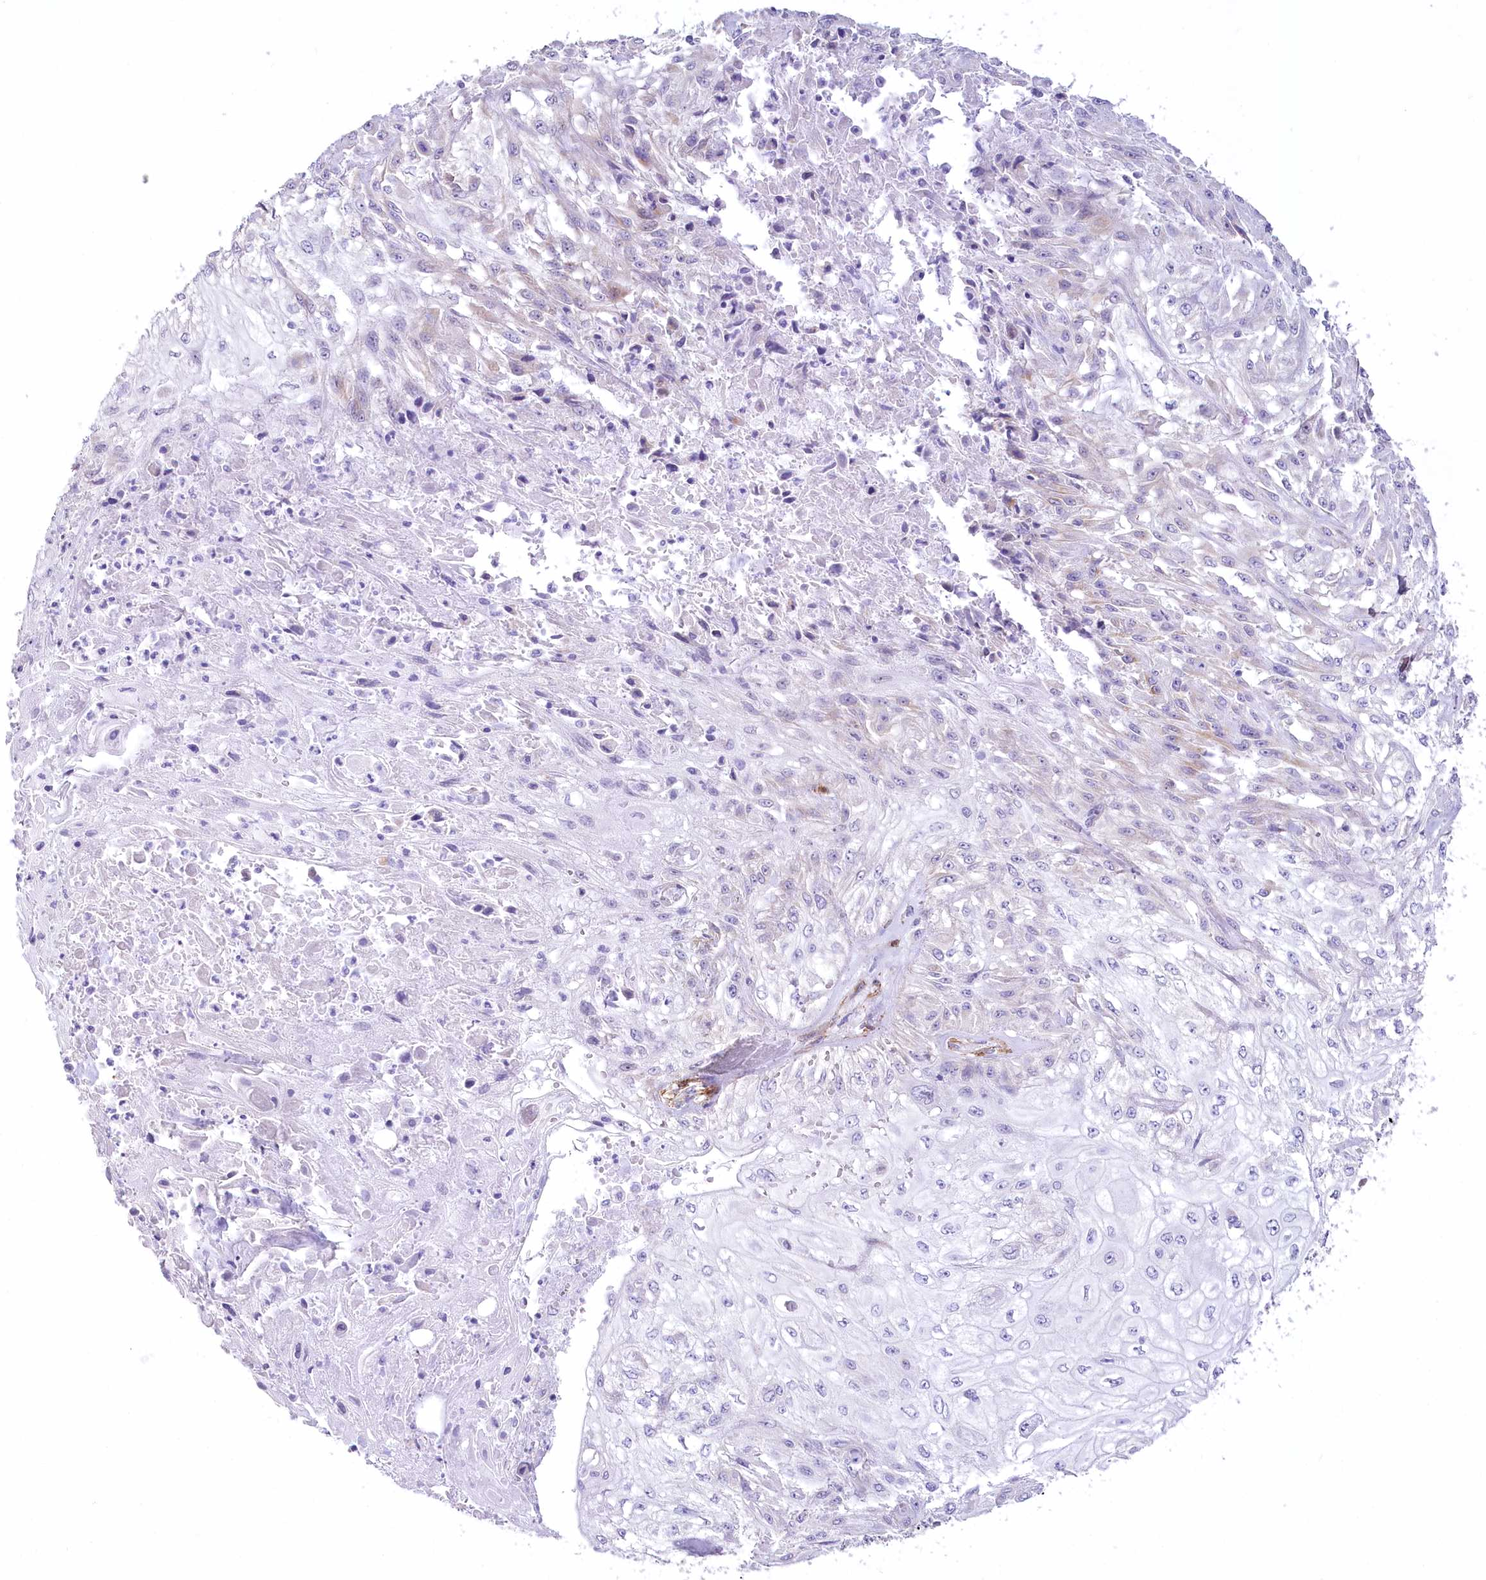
{"staining": {"intensity": "negative", "quantity": "none", "location": "none"}, "tissue": "skin cancer", "cell_type": "Tumor cells", "image_type": "cancer", "snomed": [{"axis": "morphology", "description": "Squamous cell carcinoma, NOS"}, {"axis": "morphology", "description": "Squamous cell carcinoma, metastatic, NOS"}, {"axis": "topography", "description": "Skin"}, {"axis": "topography", "description": "Lymph node"}], "caption": "Tumor cells show no significant protein staining in squamous cell carcinoma (skin).", "gene": "SYNPO2", "patient": {"sex": "male", "age": 75}}